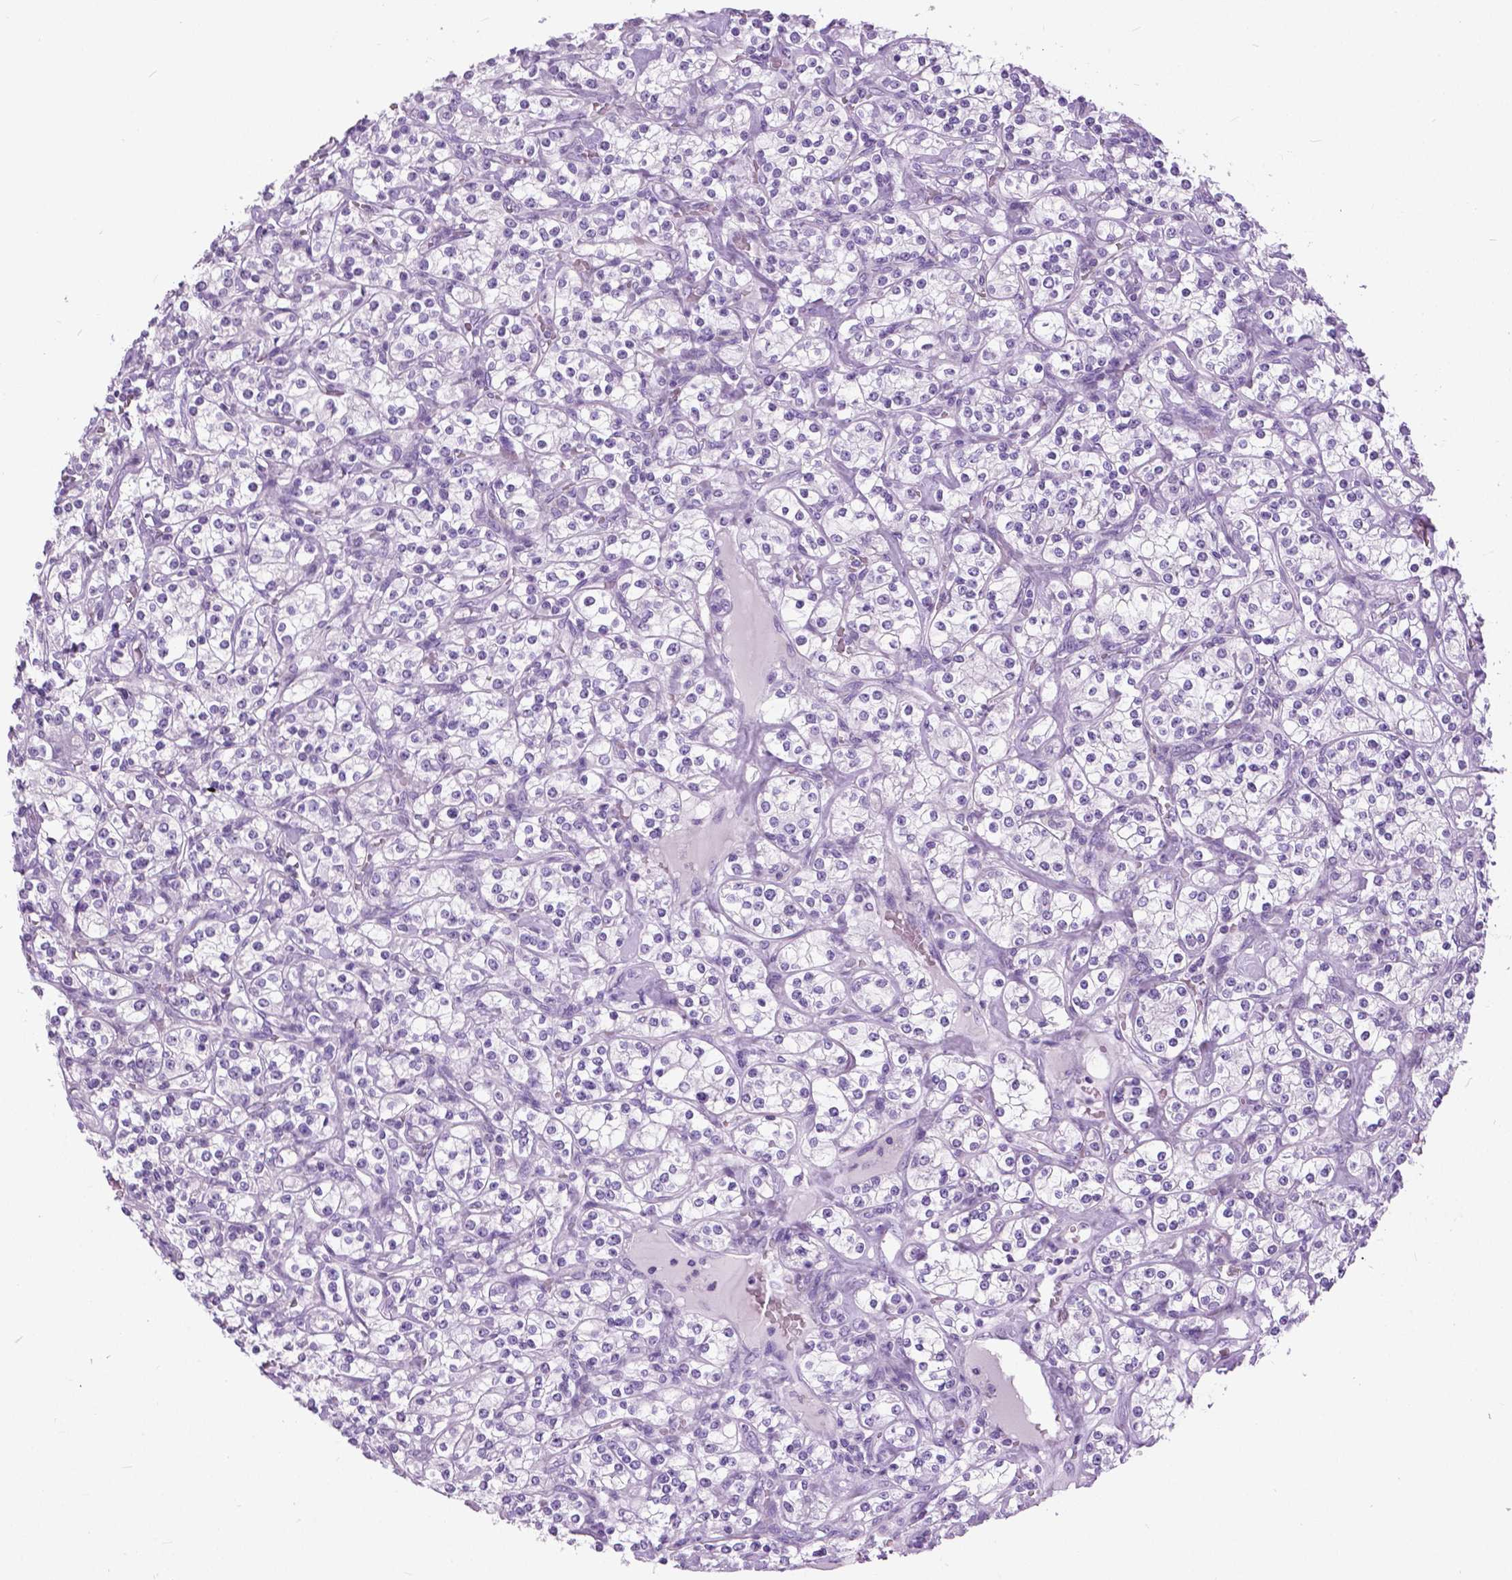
{"staining": {"intensity": "negative", "quantity": "none", "location": "none"}, "tissue": "renal cancer", "cell_type": "Tumor cells", "image_type": "cancer", "snomed": [{"axis": "morphology", "description": "Adenocarcinoma, NOS"}, {"axis": "topography", "description": "Kidney"}], "caption": "Immunohistochemical staining of human renal cancer demonstrates no significant positivity in tumor cells.", "gene": "TP53TG5", "patient": {"sex": "male", "age": 77}}